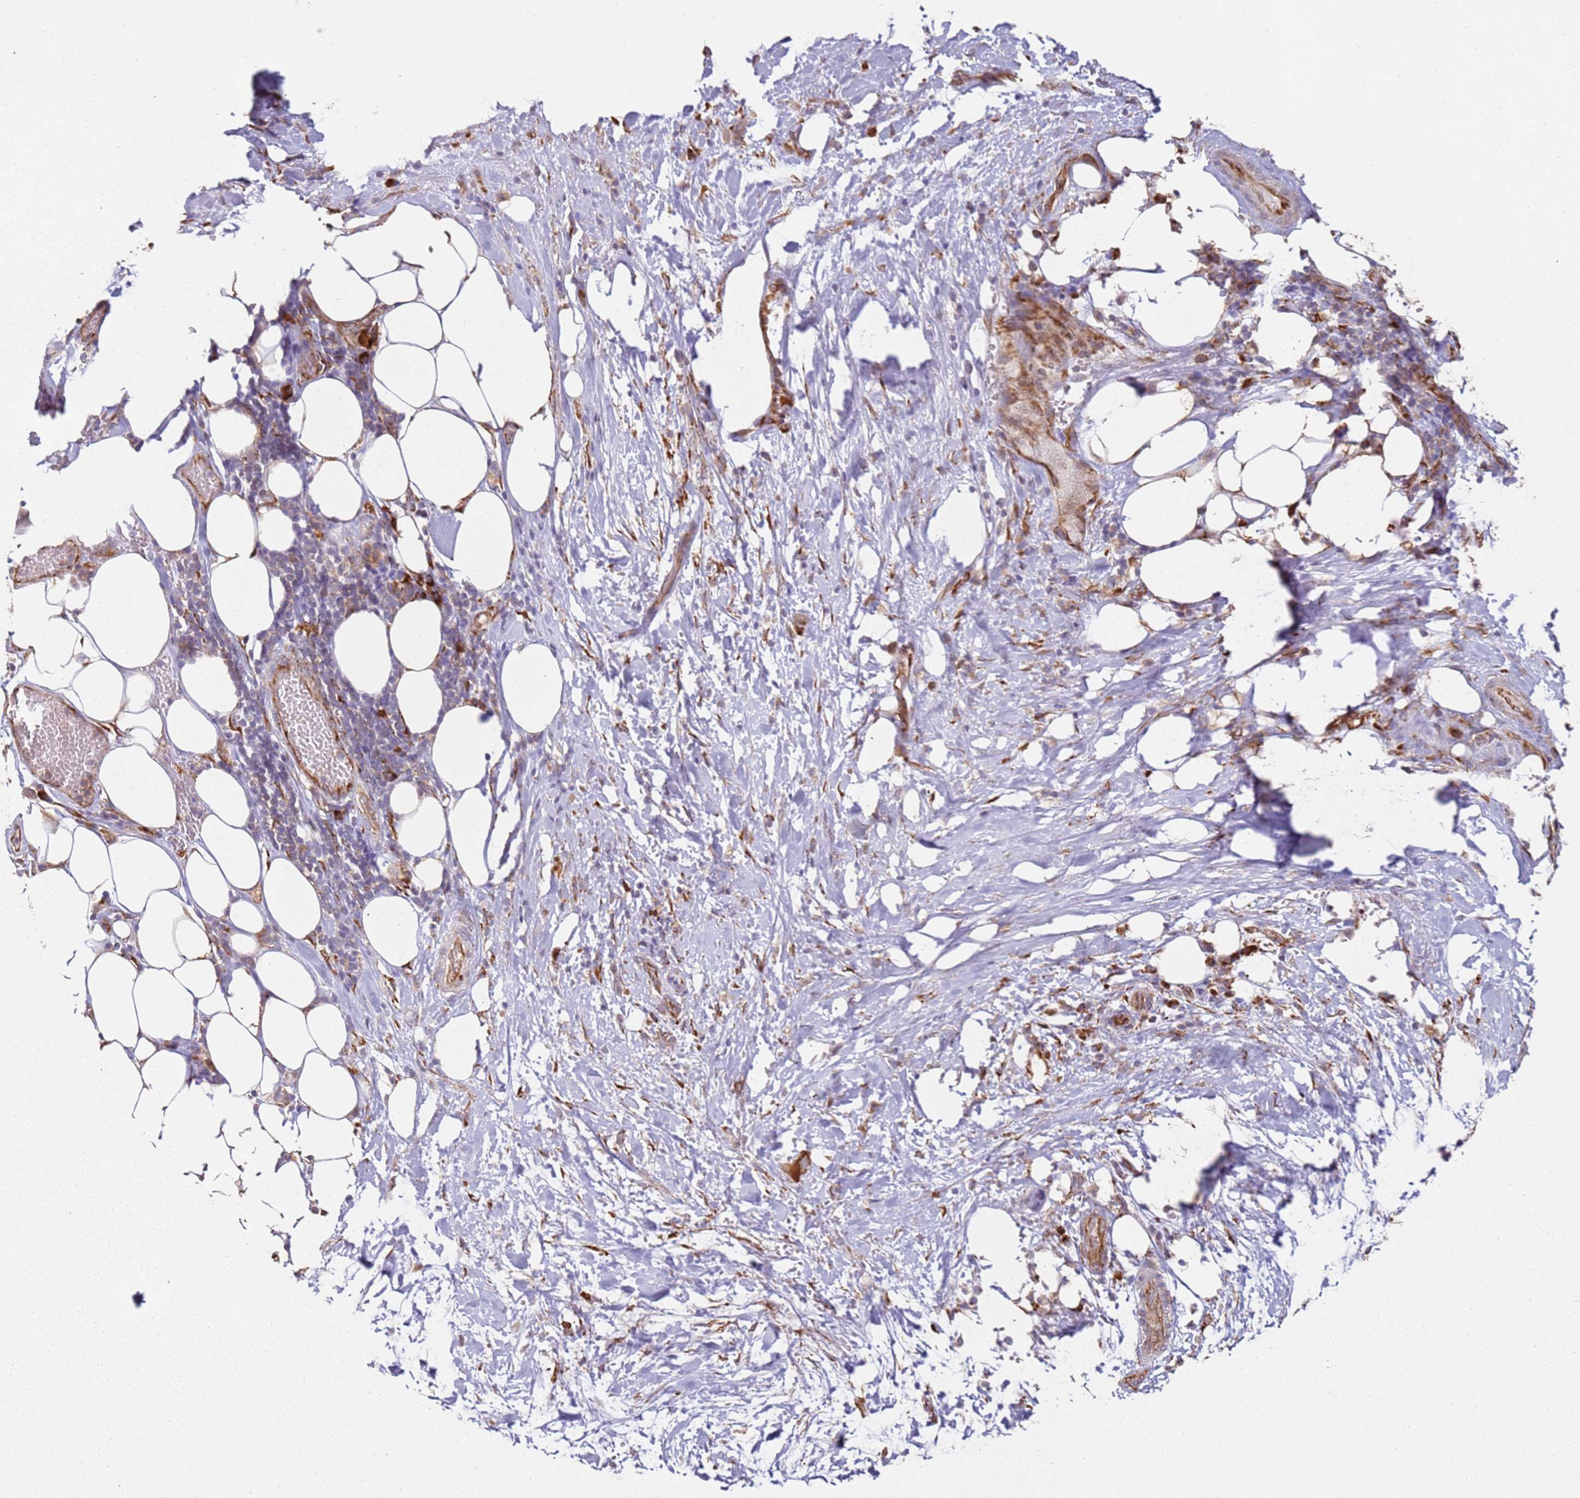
{"staining": {"intensity": "strong", "quantity": ">75%", "location": "cytoplasmic/membranous"}, "tissue": "pancreatic cancer", "cell_type": "Tumor cells", "image_type": "cancer", "snomed": [{"axis": "morphology", "description": "Adenocarcinoma, NOS"}, {"axis": "topography", "description": "Pancreas"}], "caption": "Immunohistochemical staining of adenocarcinoma (pancreatic) exhibits high levels of strong cytoplasmic/membranous protein staining in about >75% of tumor cells. Nuclei are stained in blue.", "gene": "ARFRP1", "patient": {"sex": "male", "age": 44}}